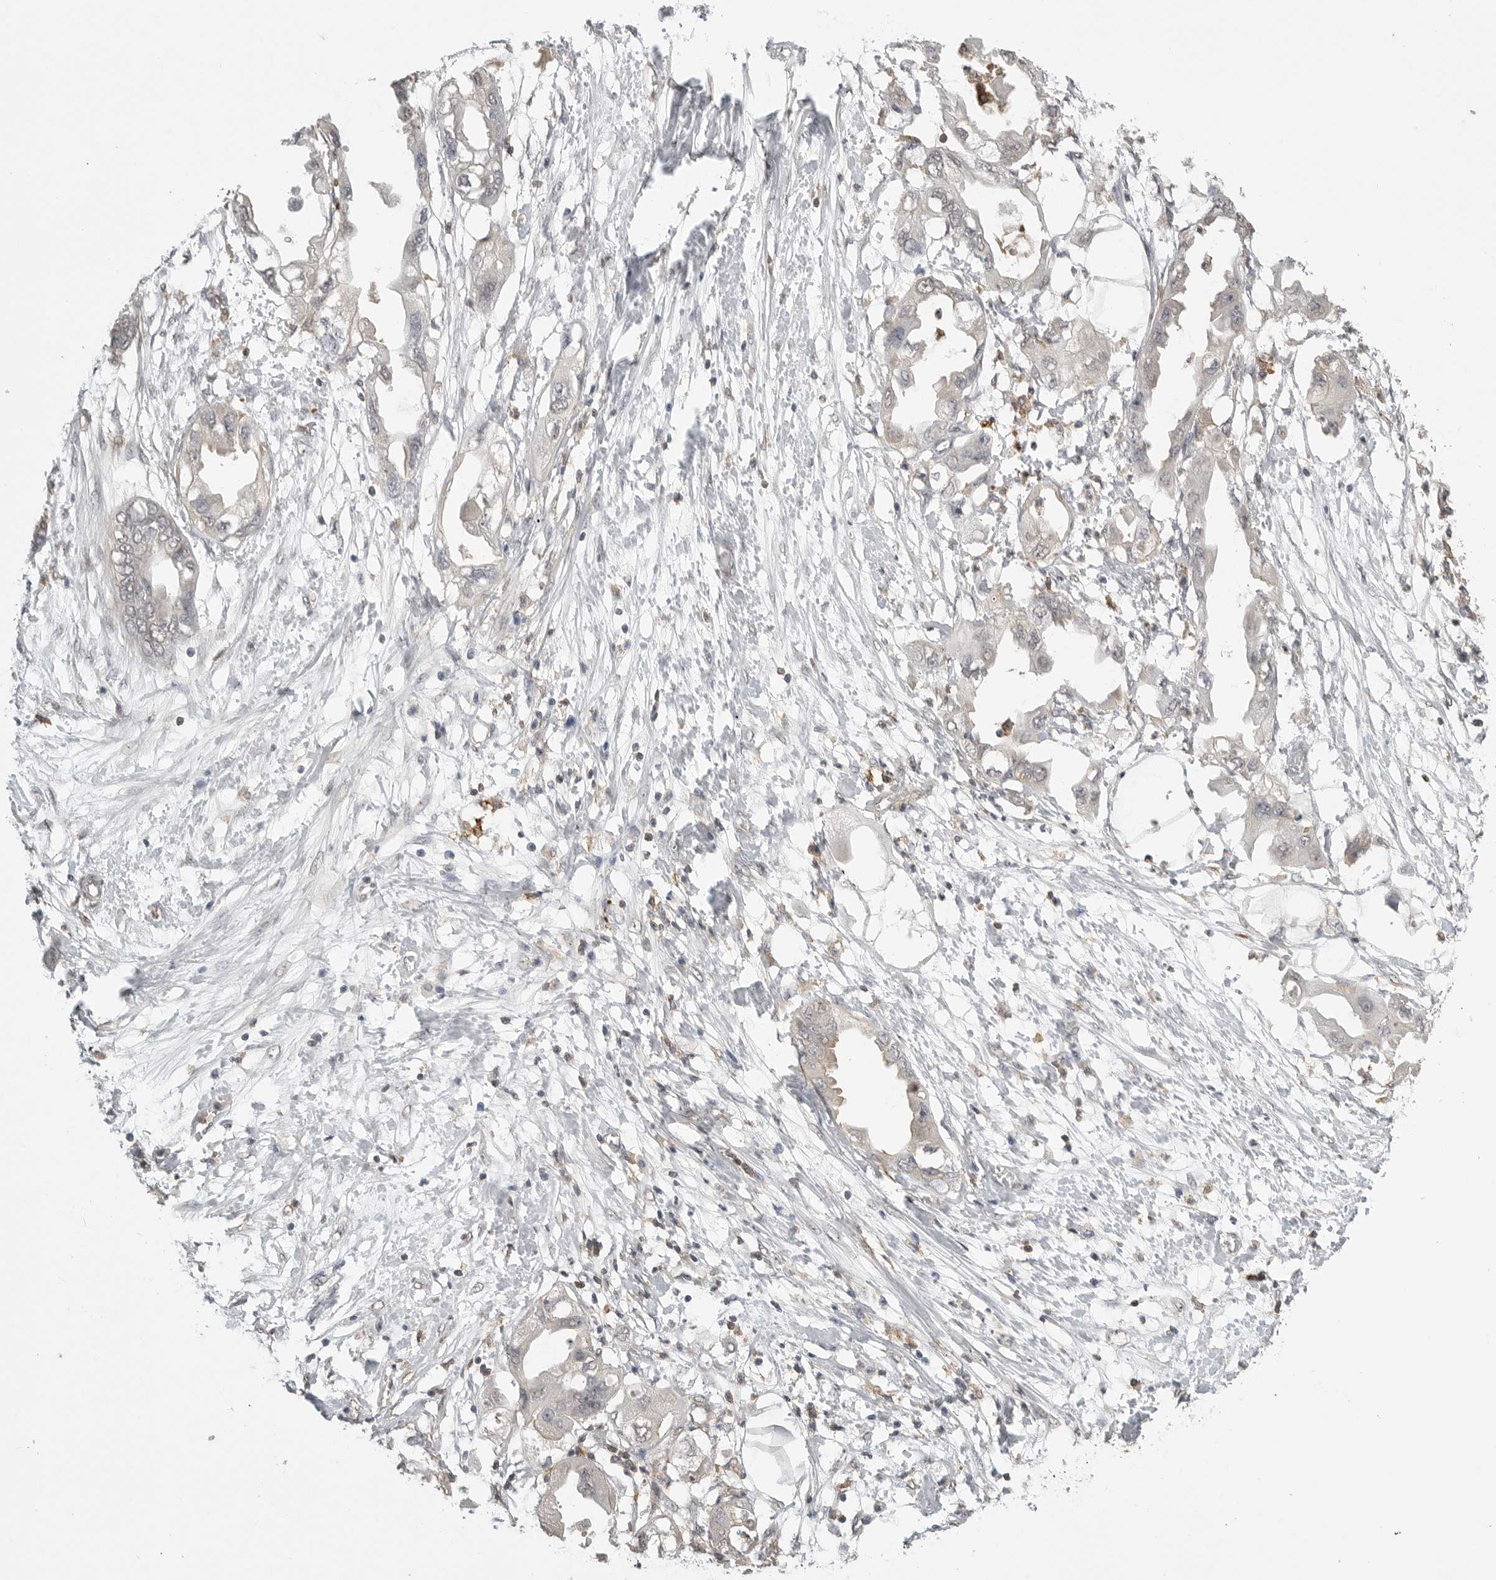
{"staining": {"intensity": "weak", "quantity": "<25%", "location": "cytoplasmic/membranous"}, "tissue": "endometrial cancer", "cell_type": "Tumor cells", "image_type": "cancer", "snomed": [{"axis": "morphology", "description": "Adenocarcinoma, NOS"}, {"axis": "morphology", "description": "Adenocarcinoma, metastatic, NOS"}, {"axis": "topography", "description": "Adipose tissue"}, {"axis": "topography", "description": "Endometrium"}], "caption": "This is a photomicrograph of immunohistochemistry (IHC) staining of endometrial metastatic adenocarcinoma, which shows no positivity in tumor cells. (DAB (3,3'-diaminobenzidine) immunohistochemistry, high magnification).", "gene": "GPC2", "patient": {"sex": "female", "age": 67}}